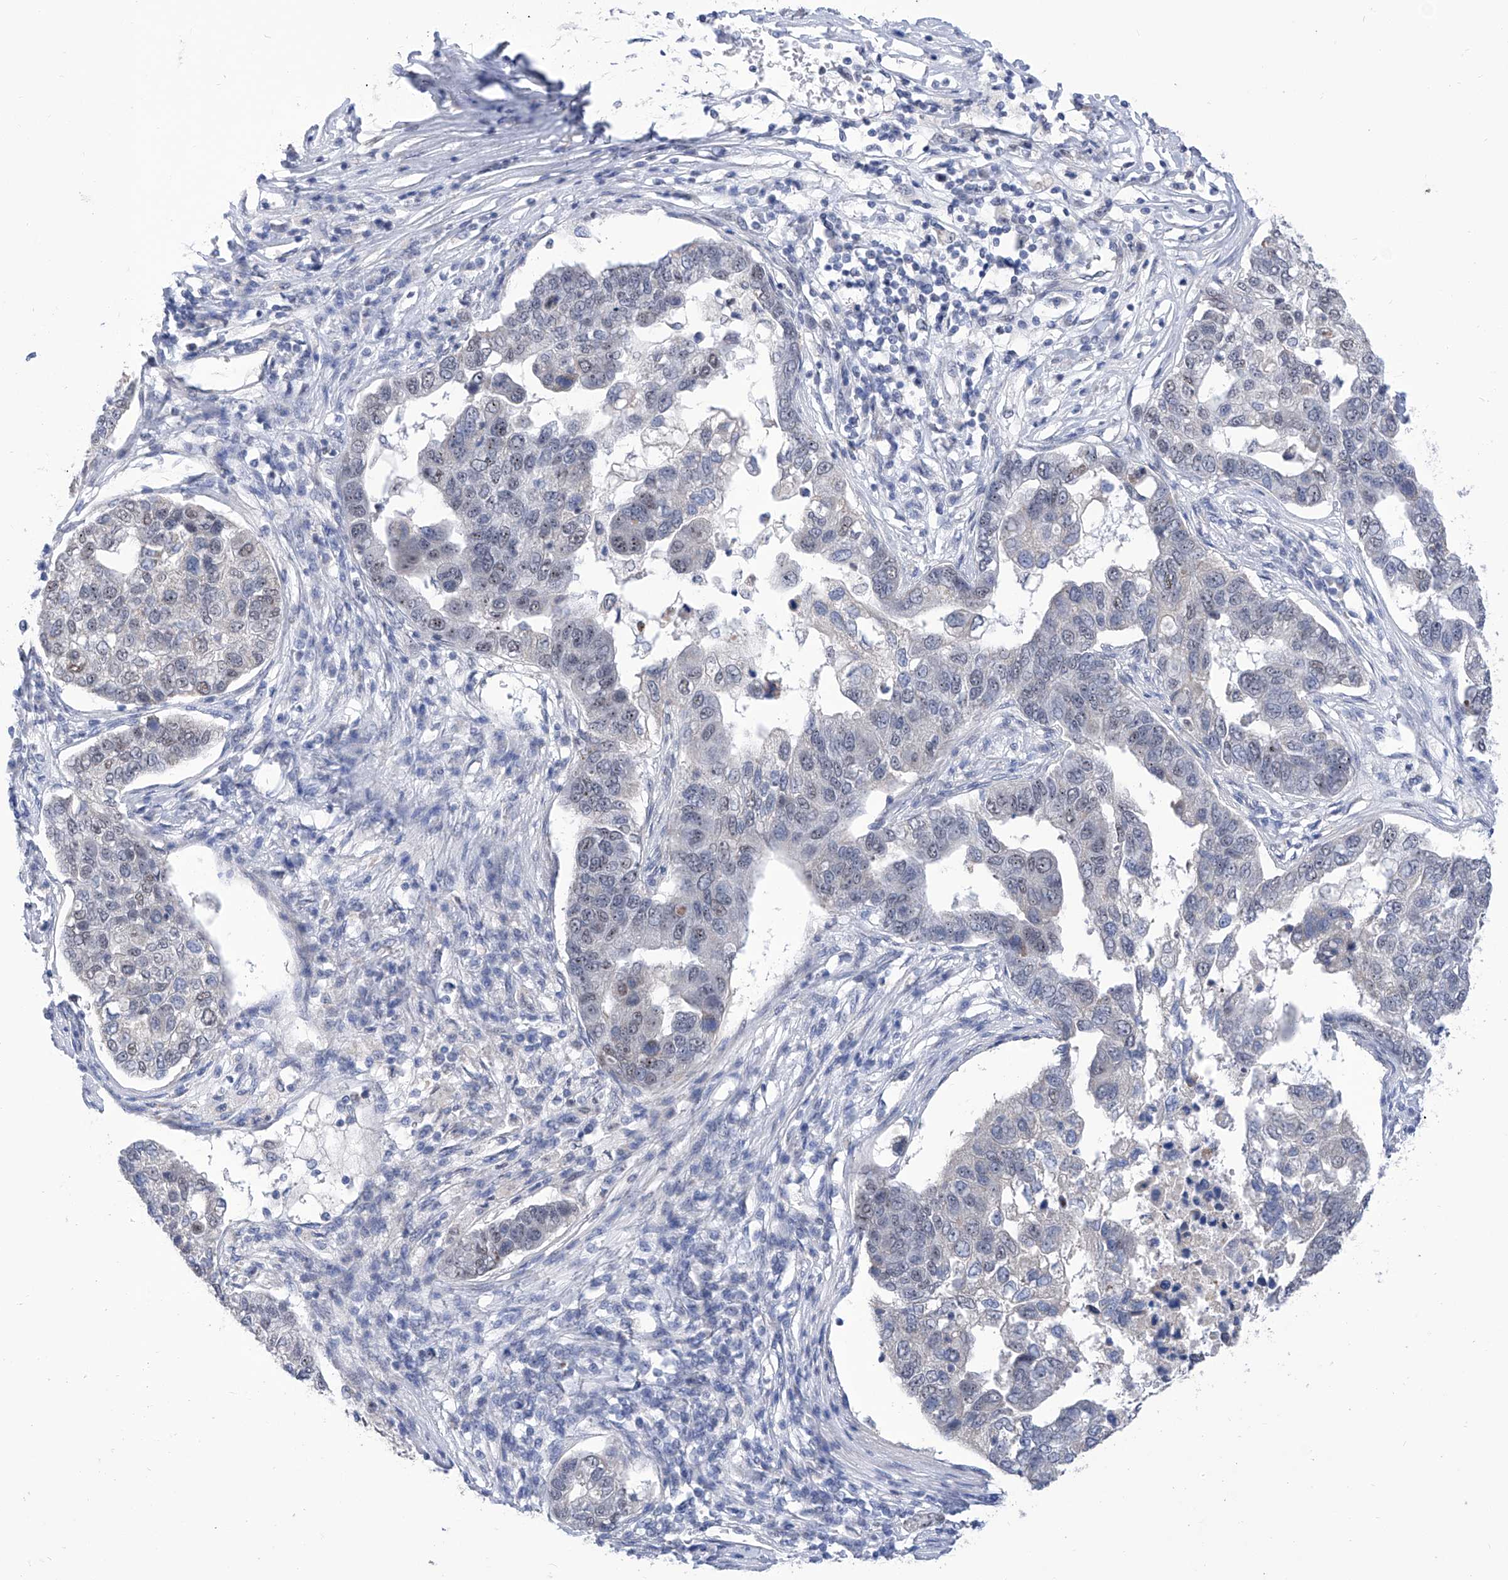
{"staining": {"intensity": "weak", "quantity": "<25%", "location": "nuclear"}, "tissue": "pancreatic cancer", "cell_type": "Tumor cells", "image_type": "cancer", "snomed": [{"axis": "morphology", "description": "Adenocarcinoma, NOS"}, {"axis": "topography", "description": "Pancreas"}], "caption": "Micrograph shows no significant protein positivity in tumor cells of pancreatic adenocarcinoma.", "gene": "SART1", "patient": {"sex": "female", "age": 61}}